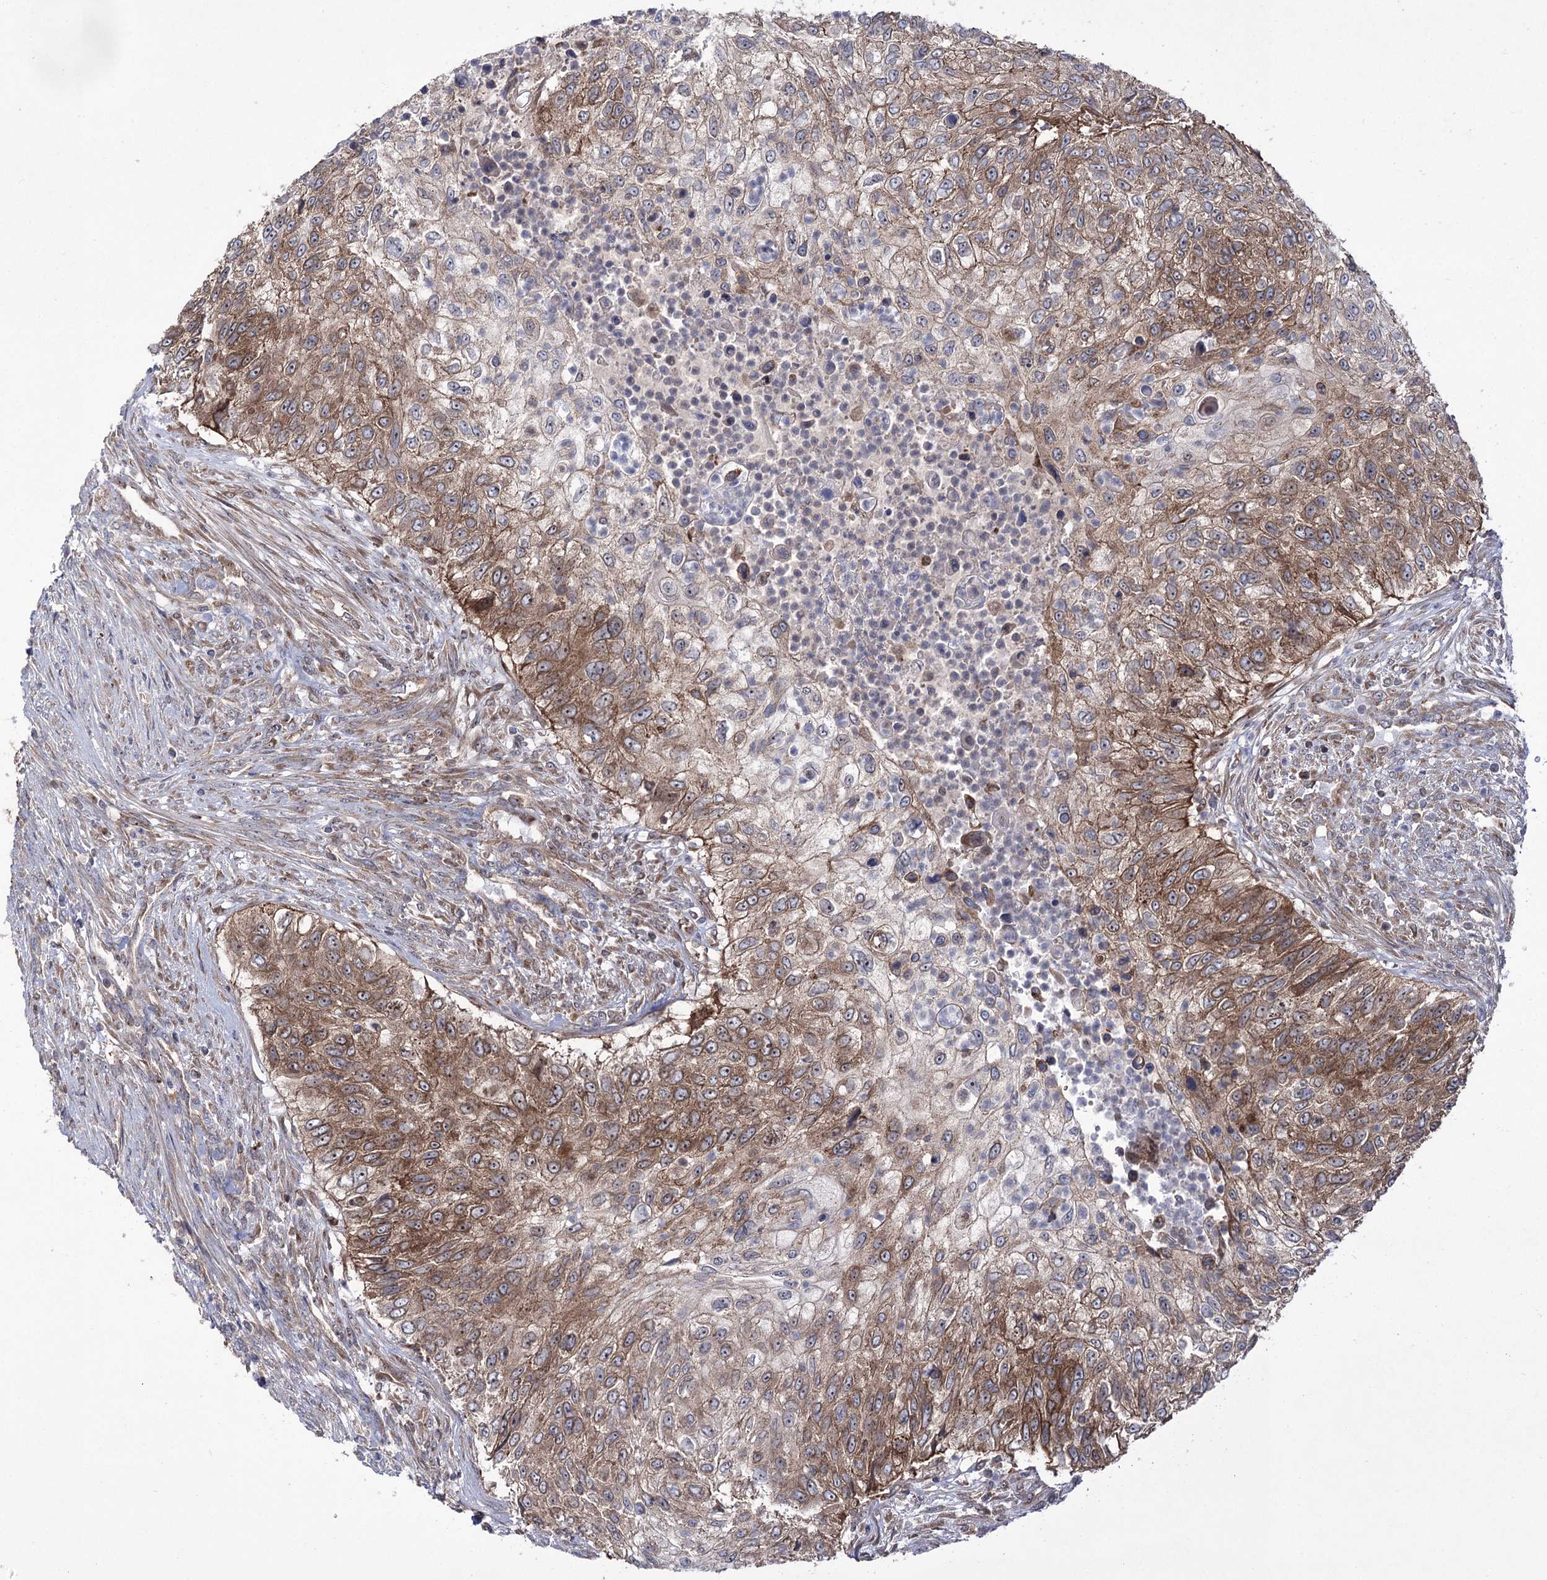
{"staining": {"intensity": "moderate", "quantity": ">75%", "location": "cytoplasmic/membranous"}, "tissue": "urothelial cancer", "cell_type": "Tumor cells", "image_type": "cancer", "snomed": [{"axis": "morphology", "description": "Urothelial carcinoma, High grade"}, {"axis": "topography", "description": "Urinary bladder"}], "caption": "Urothelial cancer stained for a protein exhibits moderate cytoplasmic/membranous positivity in tumor cells.", "gene": "ZNF622", "patient": {"sex": "female", "age": 60}}